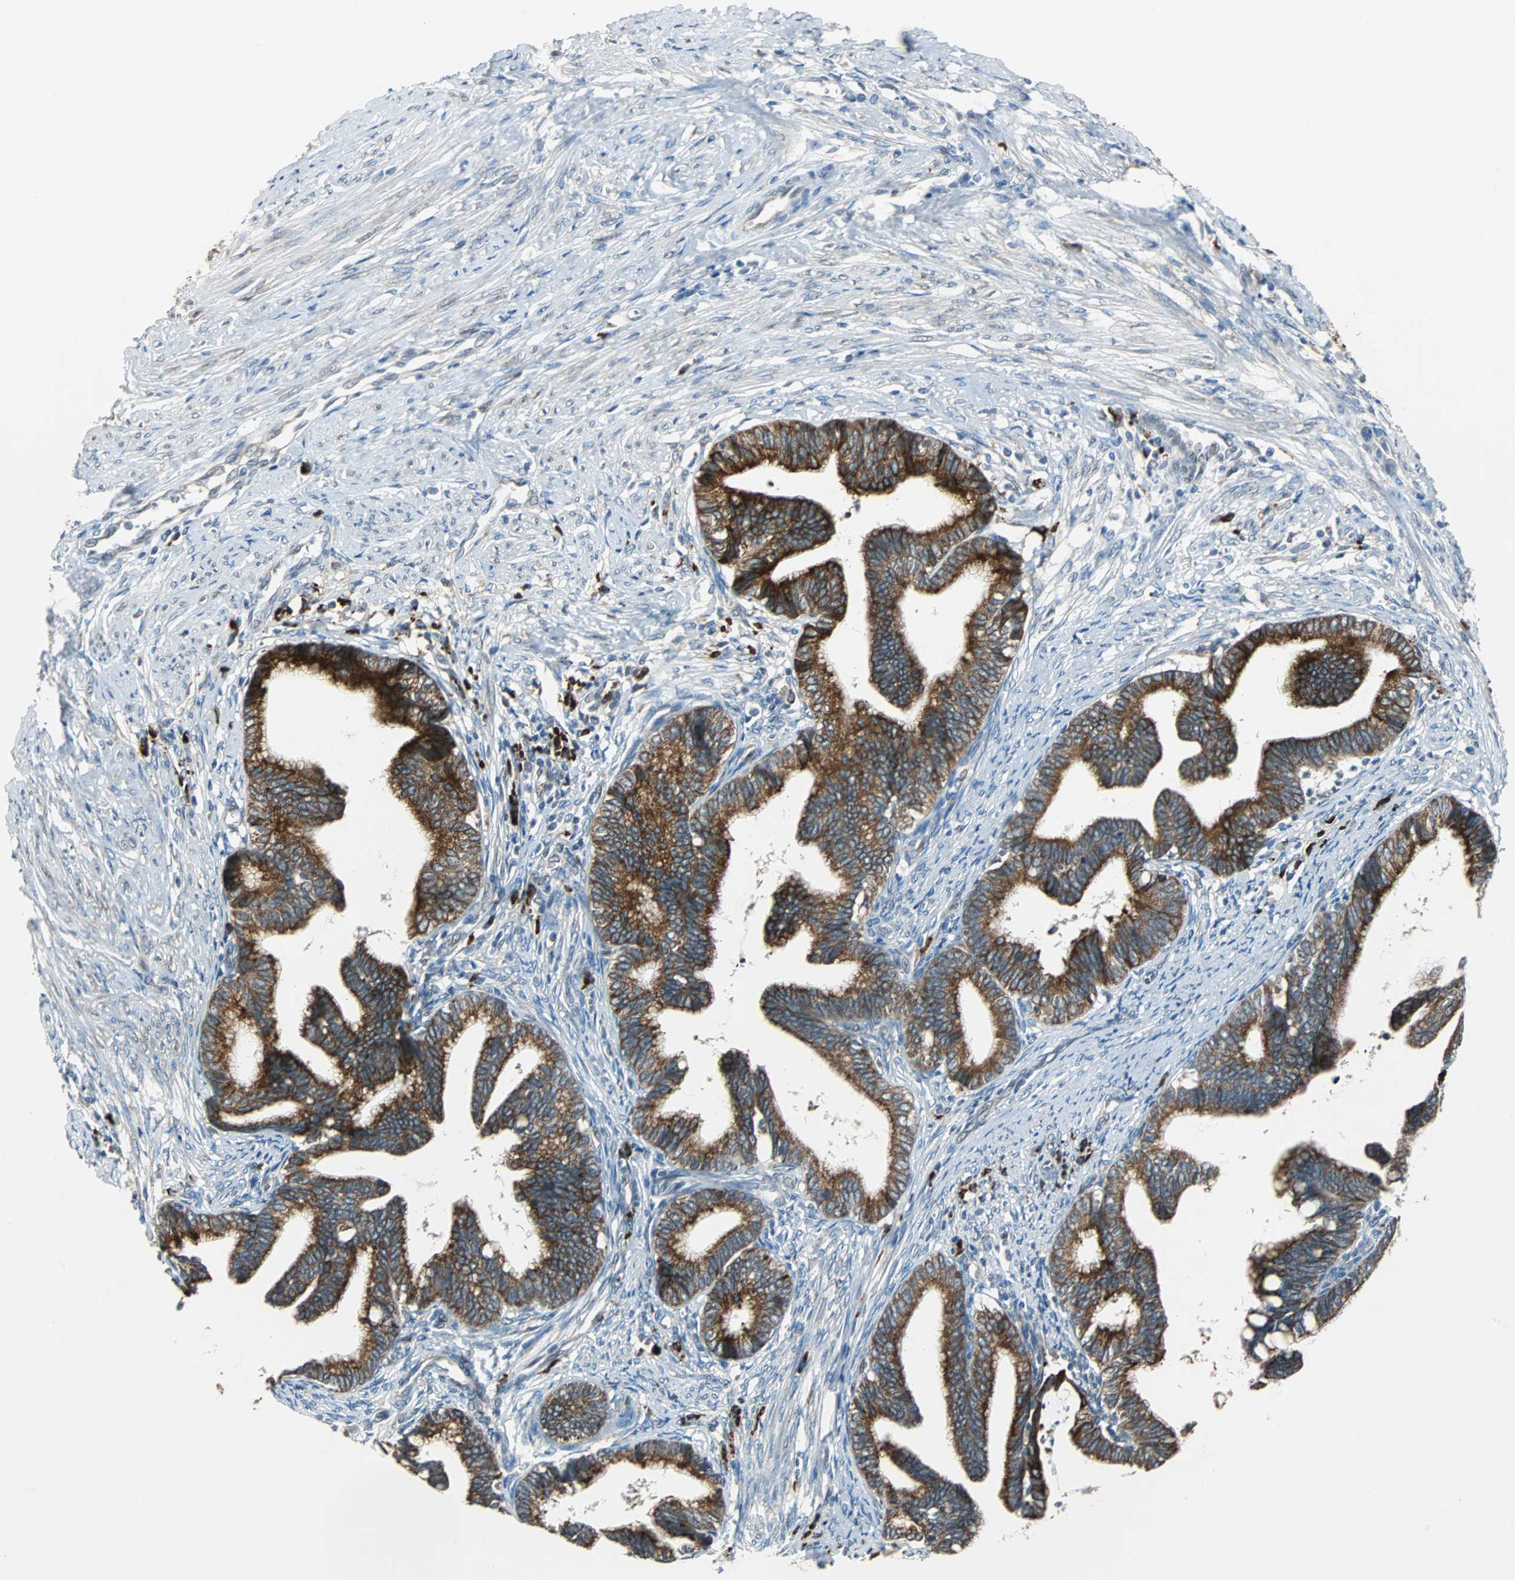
{"staining": {"intensity": "strong", "quantity": ">75%", "location": "cytoplasmic/membranous"}, "tissue": "cervical cancer", "cell_type": "Tumor cells", "image_type": "cancer", "snomed": [{"axis": "morphology", "description": "Adenocarcinoma, NOS"}, {"axis": "topography", "description": "Cervix"}], "caption": "Strong cytoplasmic/membranous staining is present in approximately >75% of tumor cells in cervical adenocarcinoma.", "gene": "PDIA4", "patient": {"sex": "female", "age": 36}}